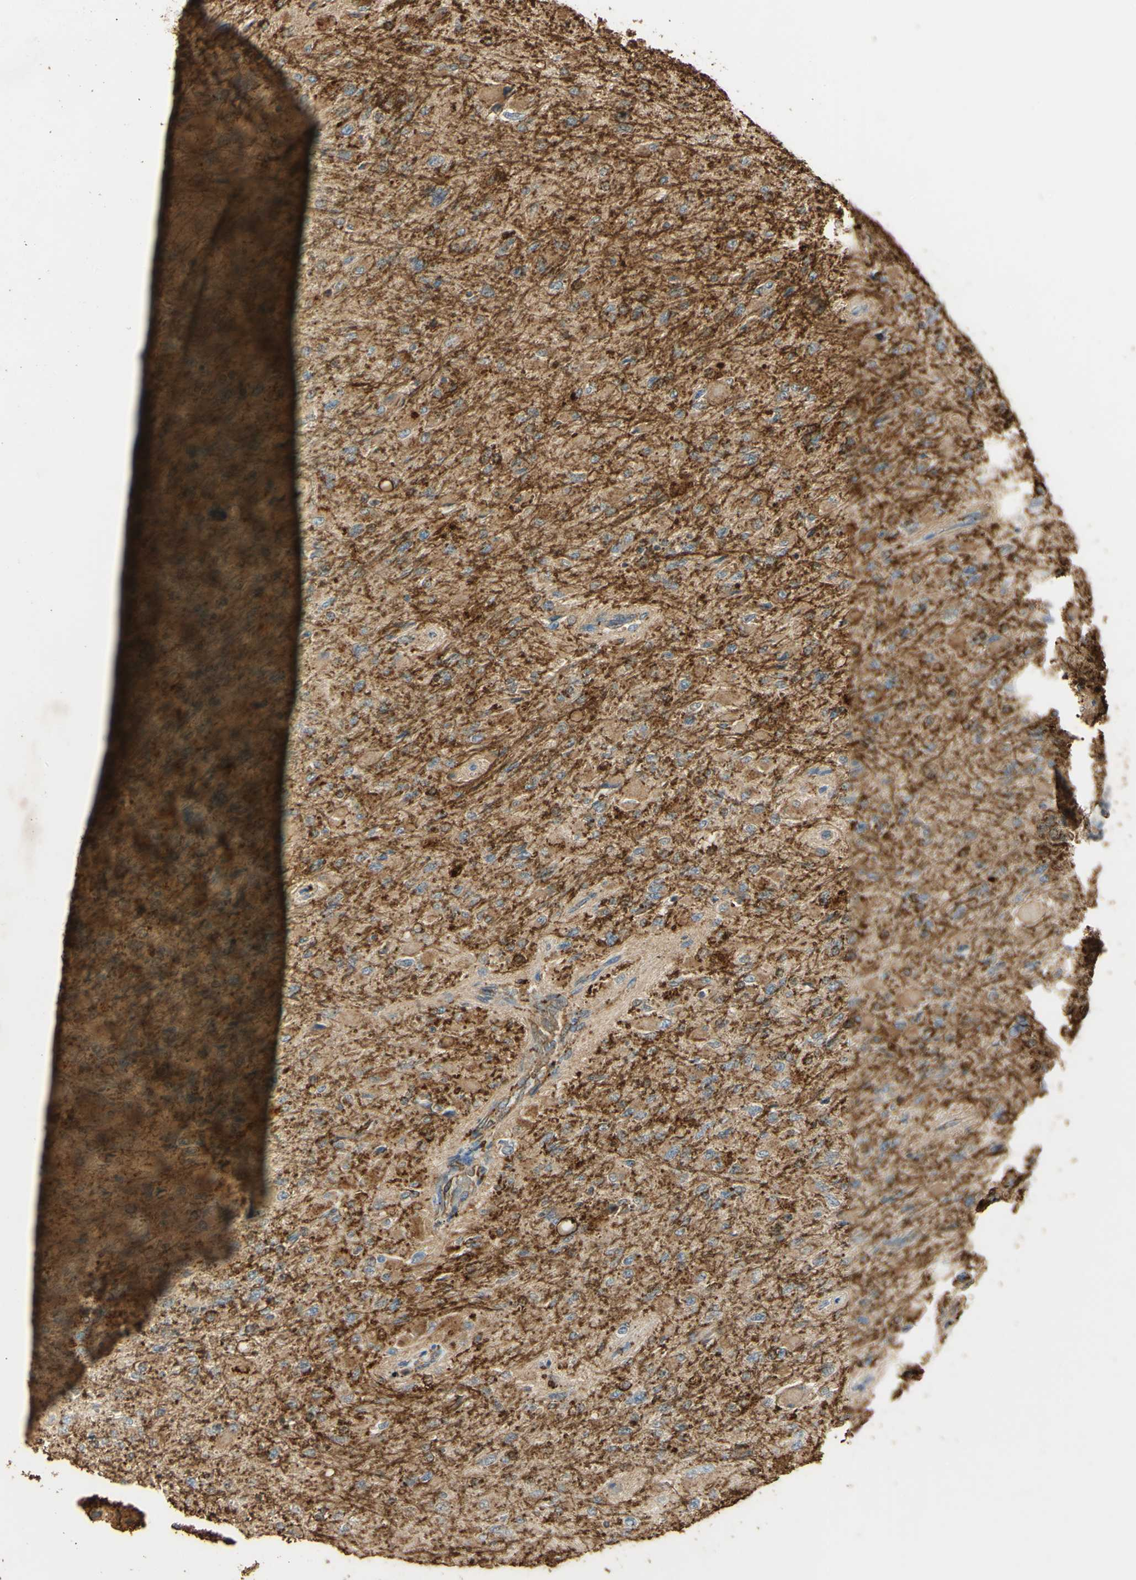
{"staining": {"intensity": "weak", "quantity": ">75%", "location": "cytoplasmic/membranous"}, "tissue": "glioma", "cell_type": "Tumor cells", "image_type": "cancer", "snomed": [{"axis": "morphology", "description": "Glioma, malignant, High grade"}, {"axis": "topography", "description": "Cerebral cortex"}], "caption": "A brown stain labels weak cytoplasmic/membranous expression of a protein in human glioma tumor cells.", "gene": "ARHGEF17", "patient": {"sex": "female", "age": 36}}